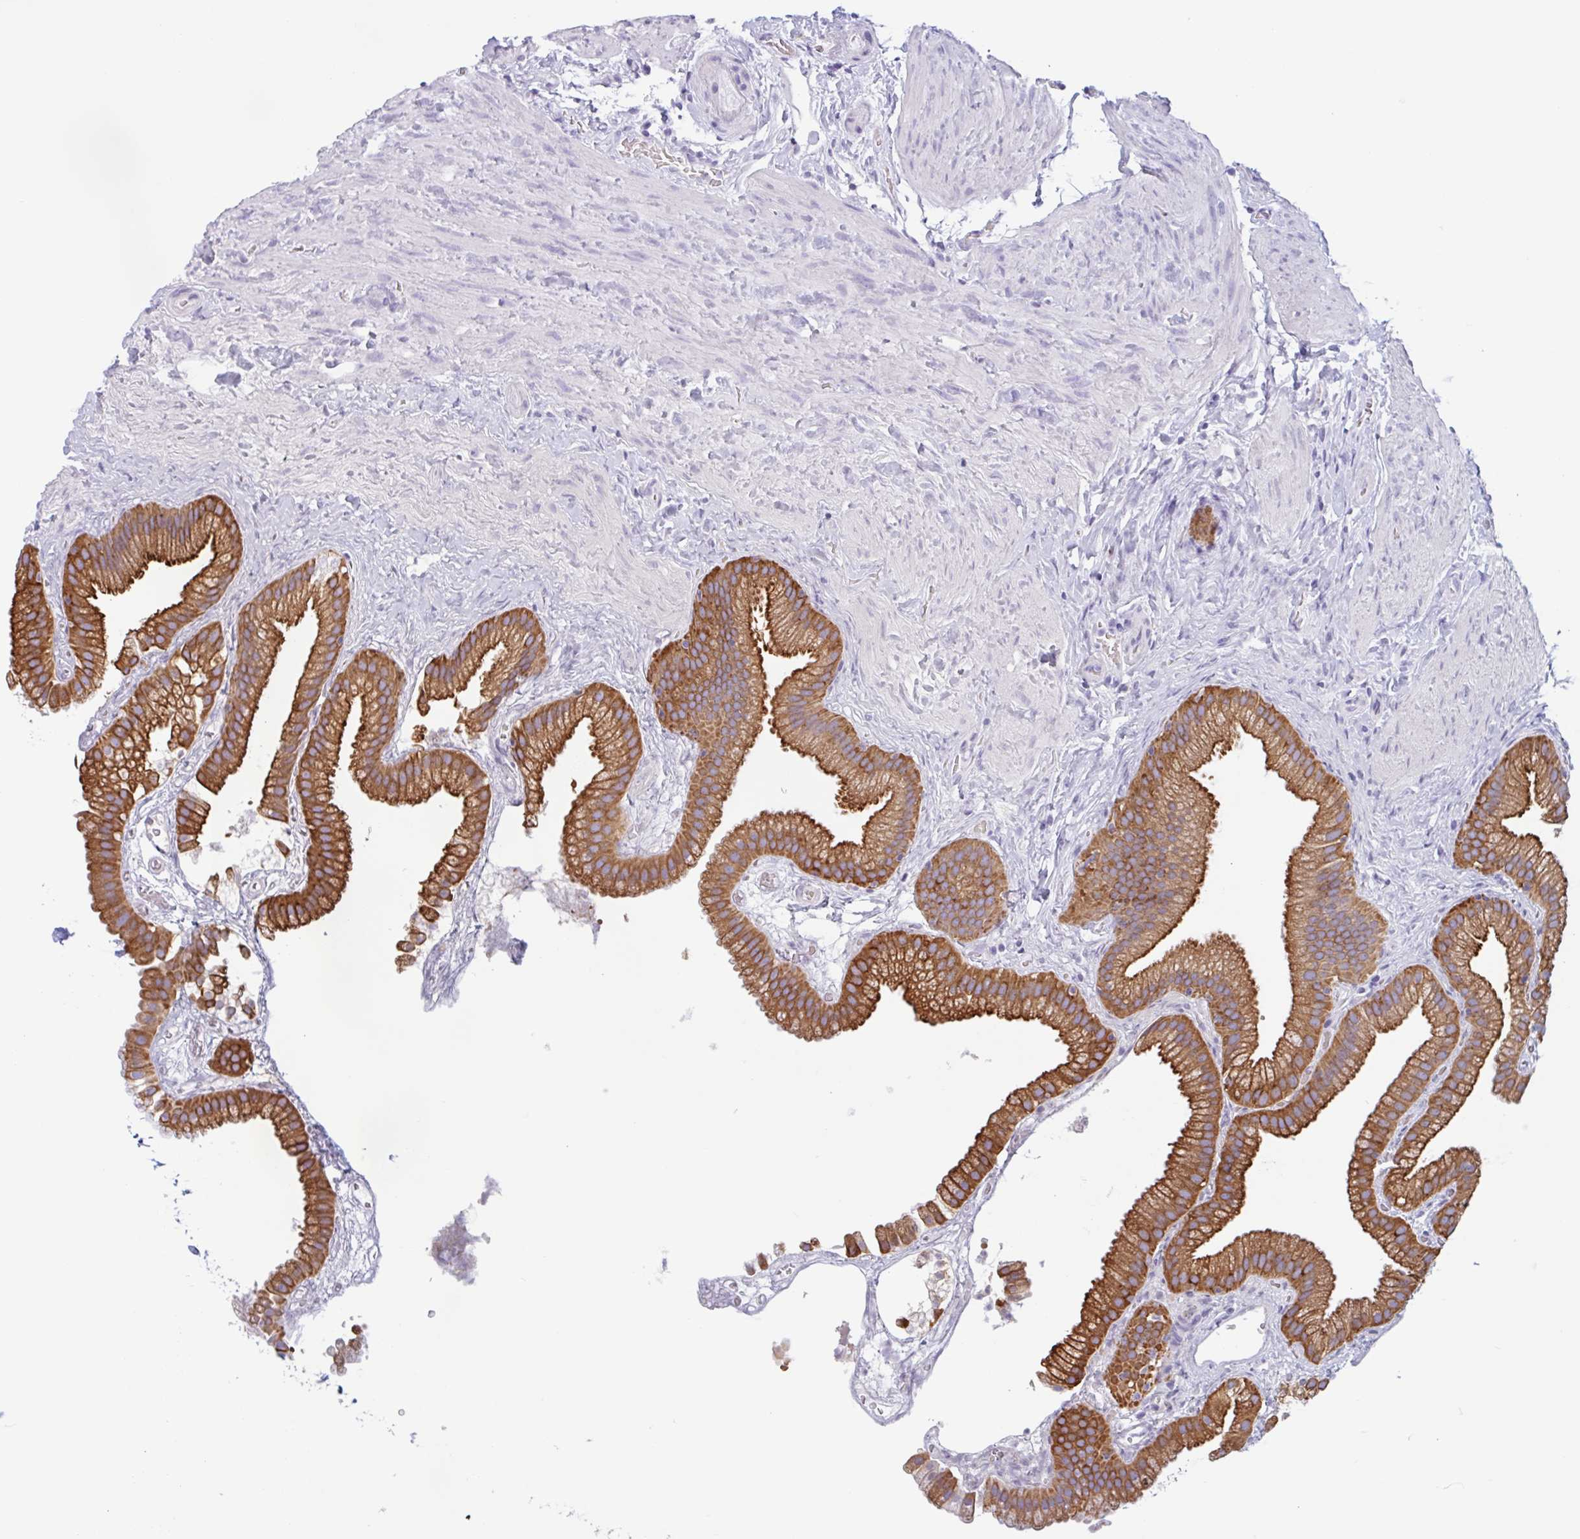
{"staining": {"intensity": "strong", "quantity": ">75%", "location": "cytoplasmic/membranous"}, "tissue": "gallbladder", "cell_type": "Glandular cells", "image_type": "normal", "snomed": [{"axis": "morphology", "description": "Normal tissue, NOS"}, {"axis": "topography", "description": "Gallbladder"}], "caption": "IHC staining of normal gallbladder, which reveals high levels of strong cytoplasmic/membranous staining in about >75% of glandular cells indicating strong cytoplasmic/membranous protein positivity. The staining was performed using DAB (3,3'-diaminobenzidine) (brown) for protein detection and nuclei were counterstained in hematoxylin (blue).", "gene": "DTWD2", "patient": {"sex": "female", "age": 63}}